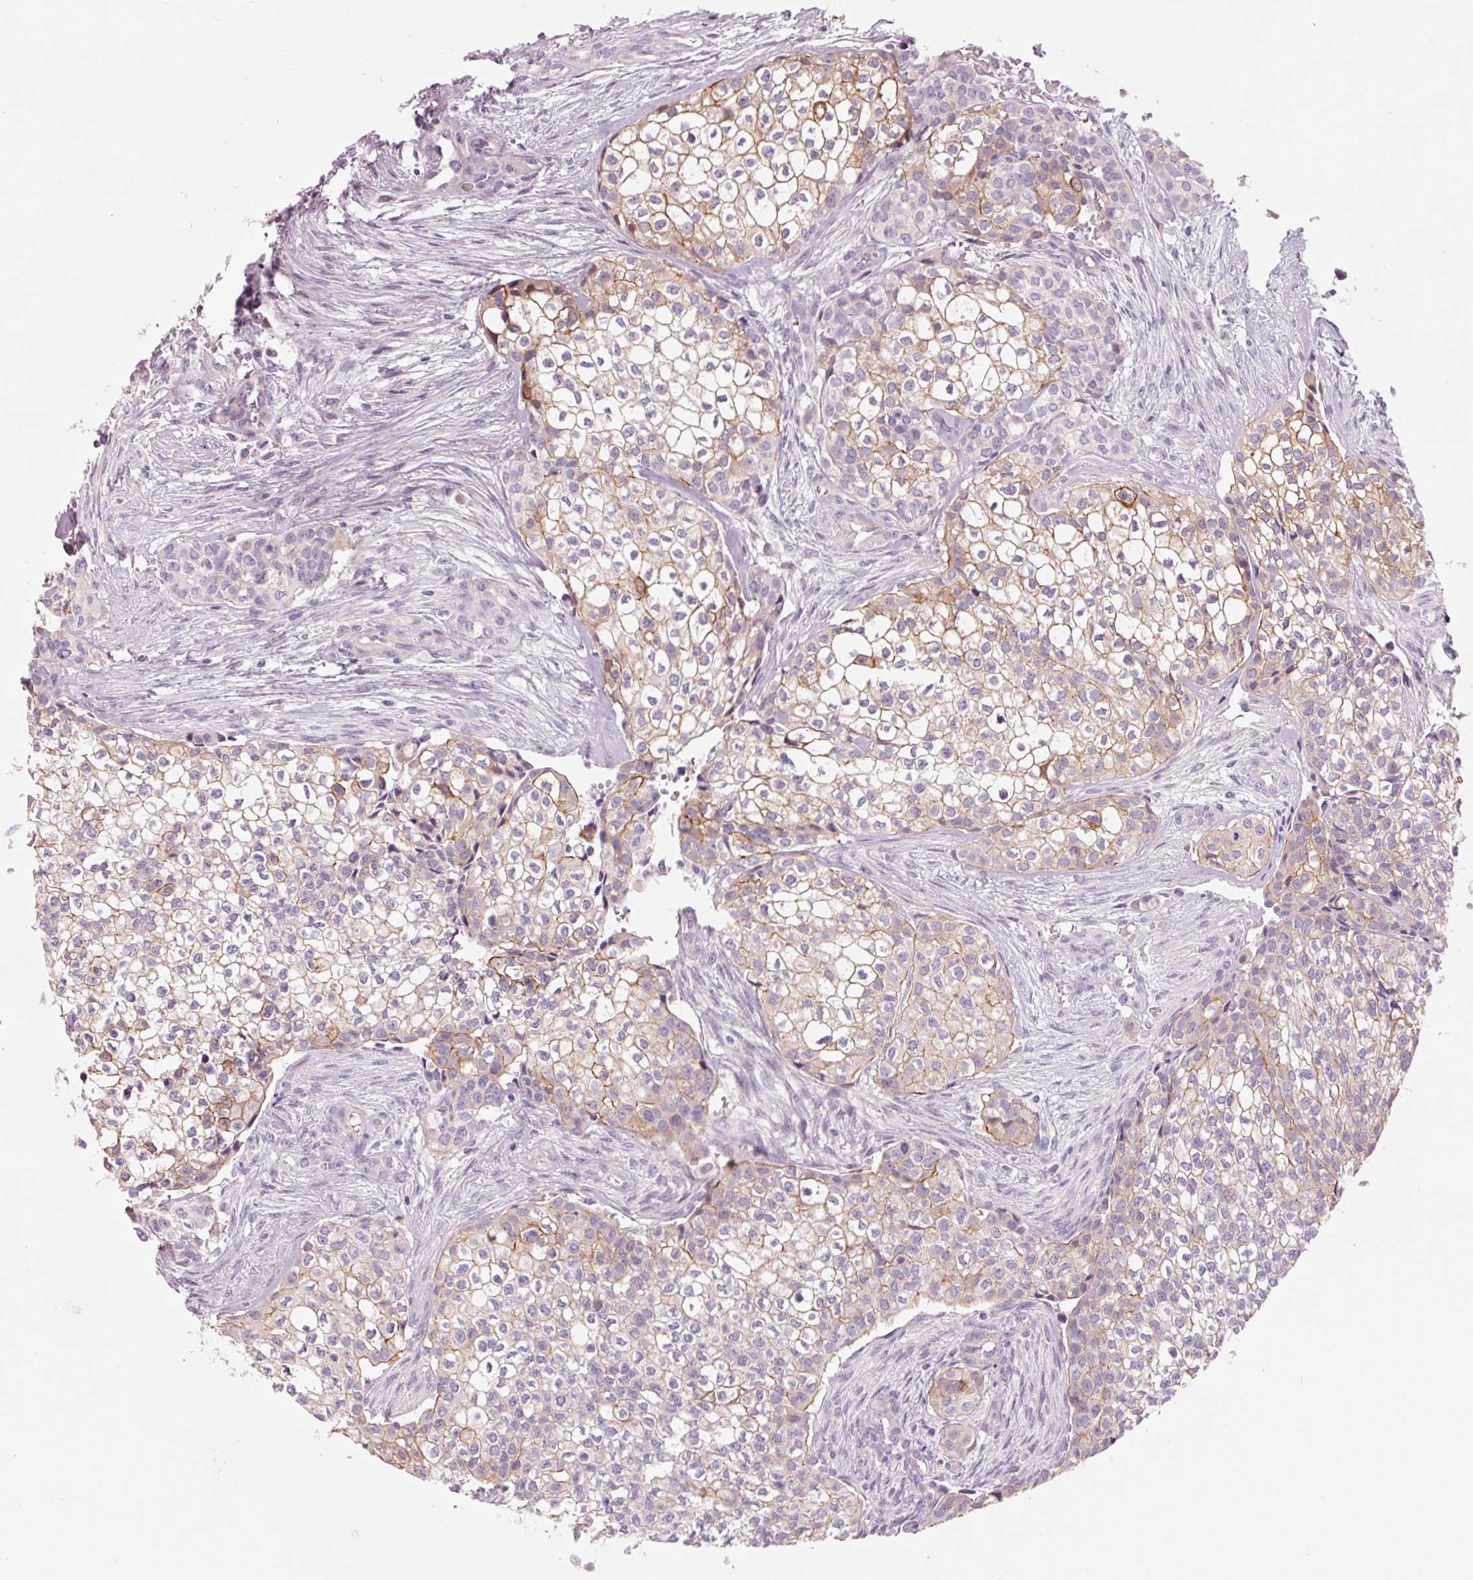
{"staining": {"intensity": "moderate", "quantity": "<25%", "location": "cytoplasmic/membranous"}, "tissue": "head and neck cancer", "cell_type": "Tumor cells", "image_type": "cancer", "snomed": [{"axis": "morphology", "description": "Adenocarcinoma, NOS"}, {"axis": "topography", "description": "Head-Neck"}], "caption": "Protein staining demonstrates moderate cytoplasmic/membranous expression in about <25% of tumor cells in head and neck cancer.", "gene": "DAPP1", "patient": {"sex": "male", "age": 81}}